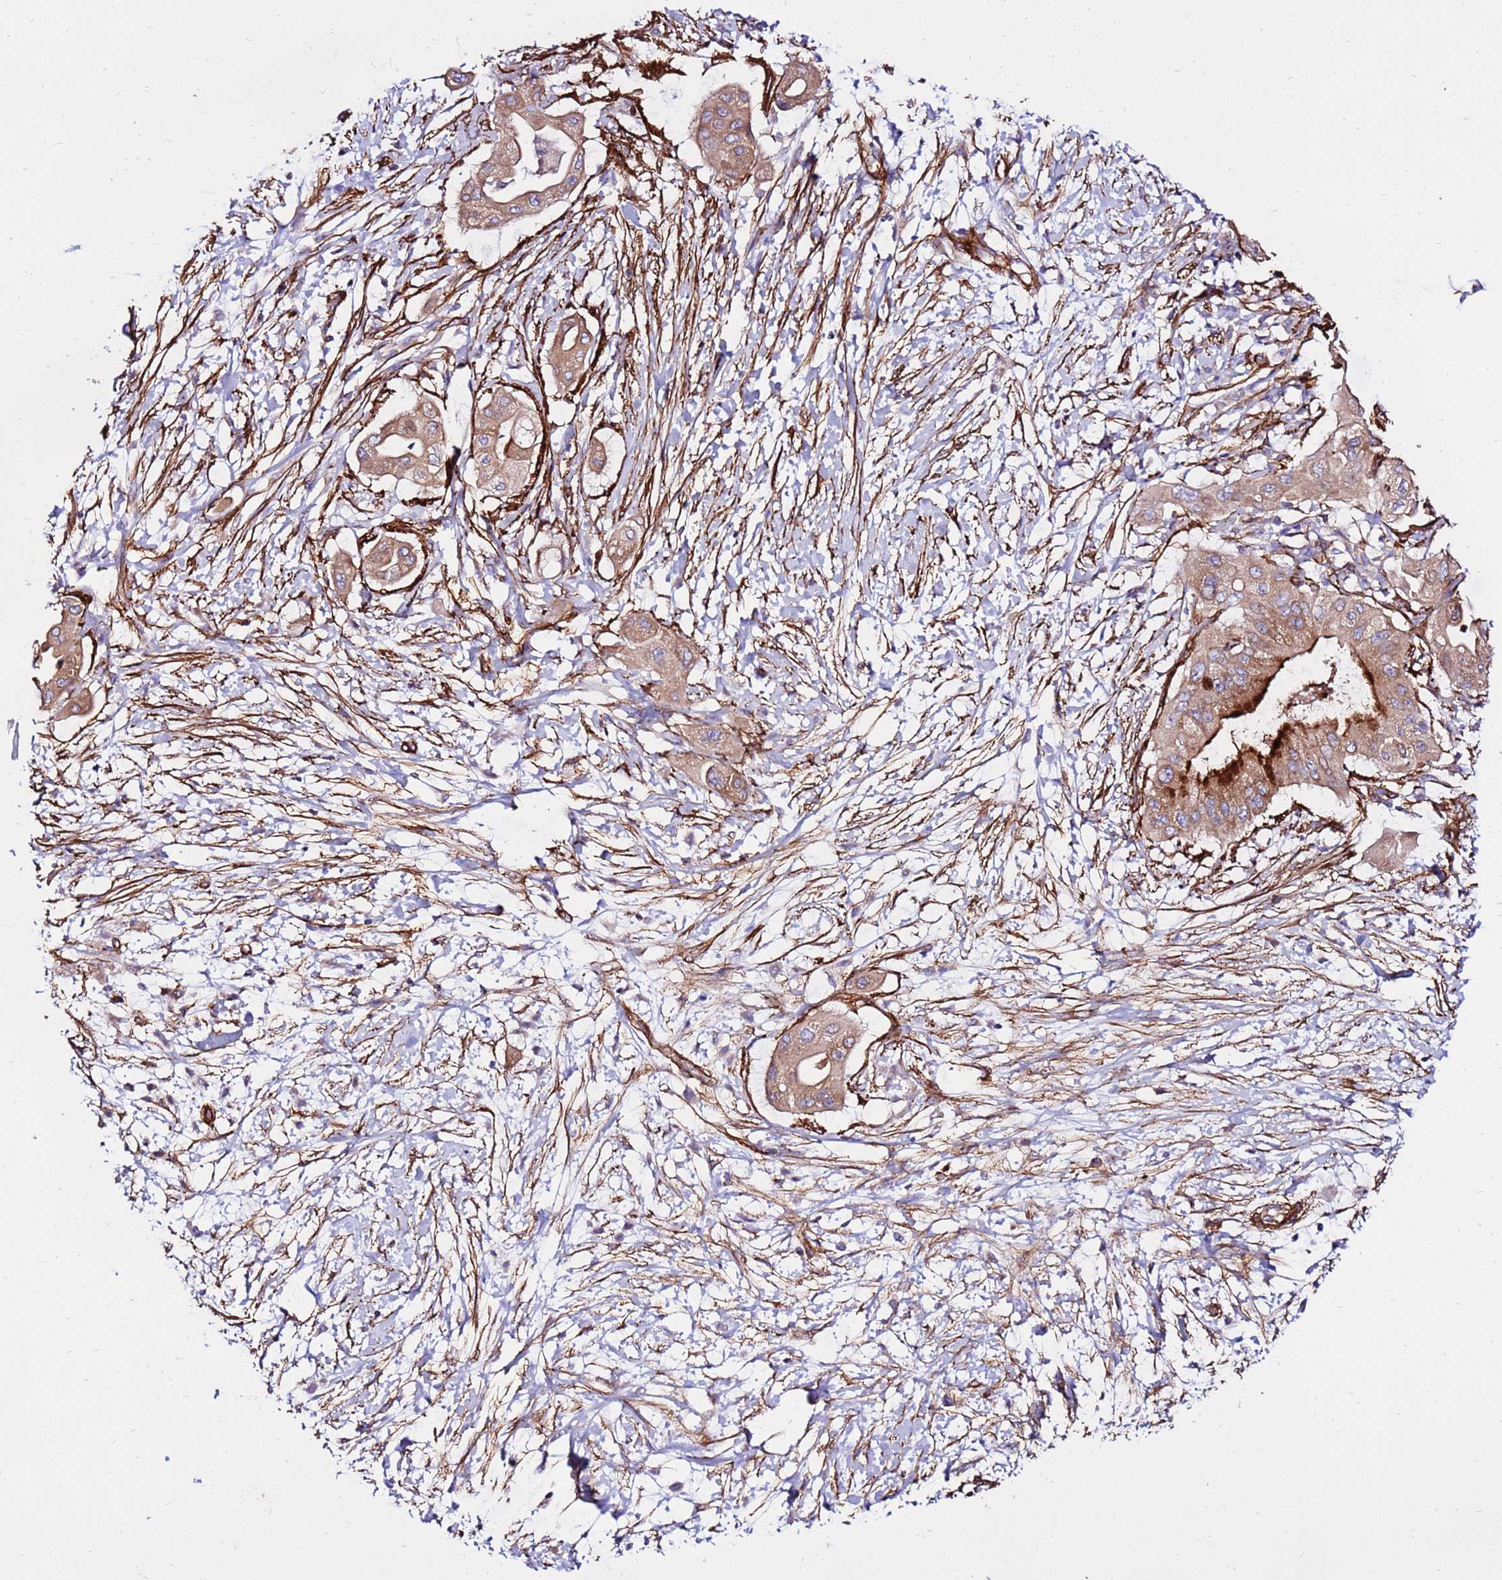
{"staining": {"intensity": "strong", "quantity": "<25%", "location": "cytoplasmic/membranous"}, "tissue": "pancreatic cancer", "cell_type": "Tumor cells", "image_type": "cancer", "snomed": [{"axis": "morphology", "description": "Adenocarcinoma, NOS"}, {"axis": "topography", "description": "Pancreas"}], "caption": "About <25% of tumor cells in pancreatic adenocarcinoma reveal strong cytoplasmic/membranous protein expression as visualized by brown immunohistochemical staining.", "gene": "EI24", "patient": {"sex": "male", "age": 68}}